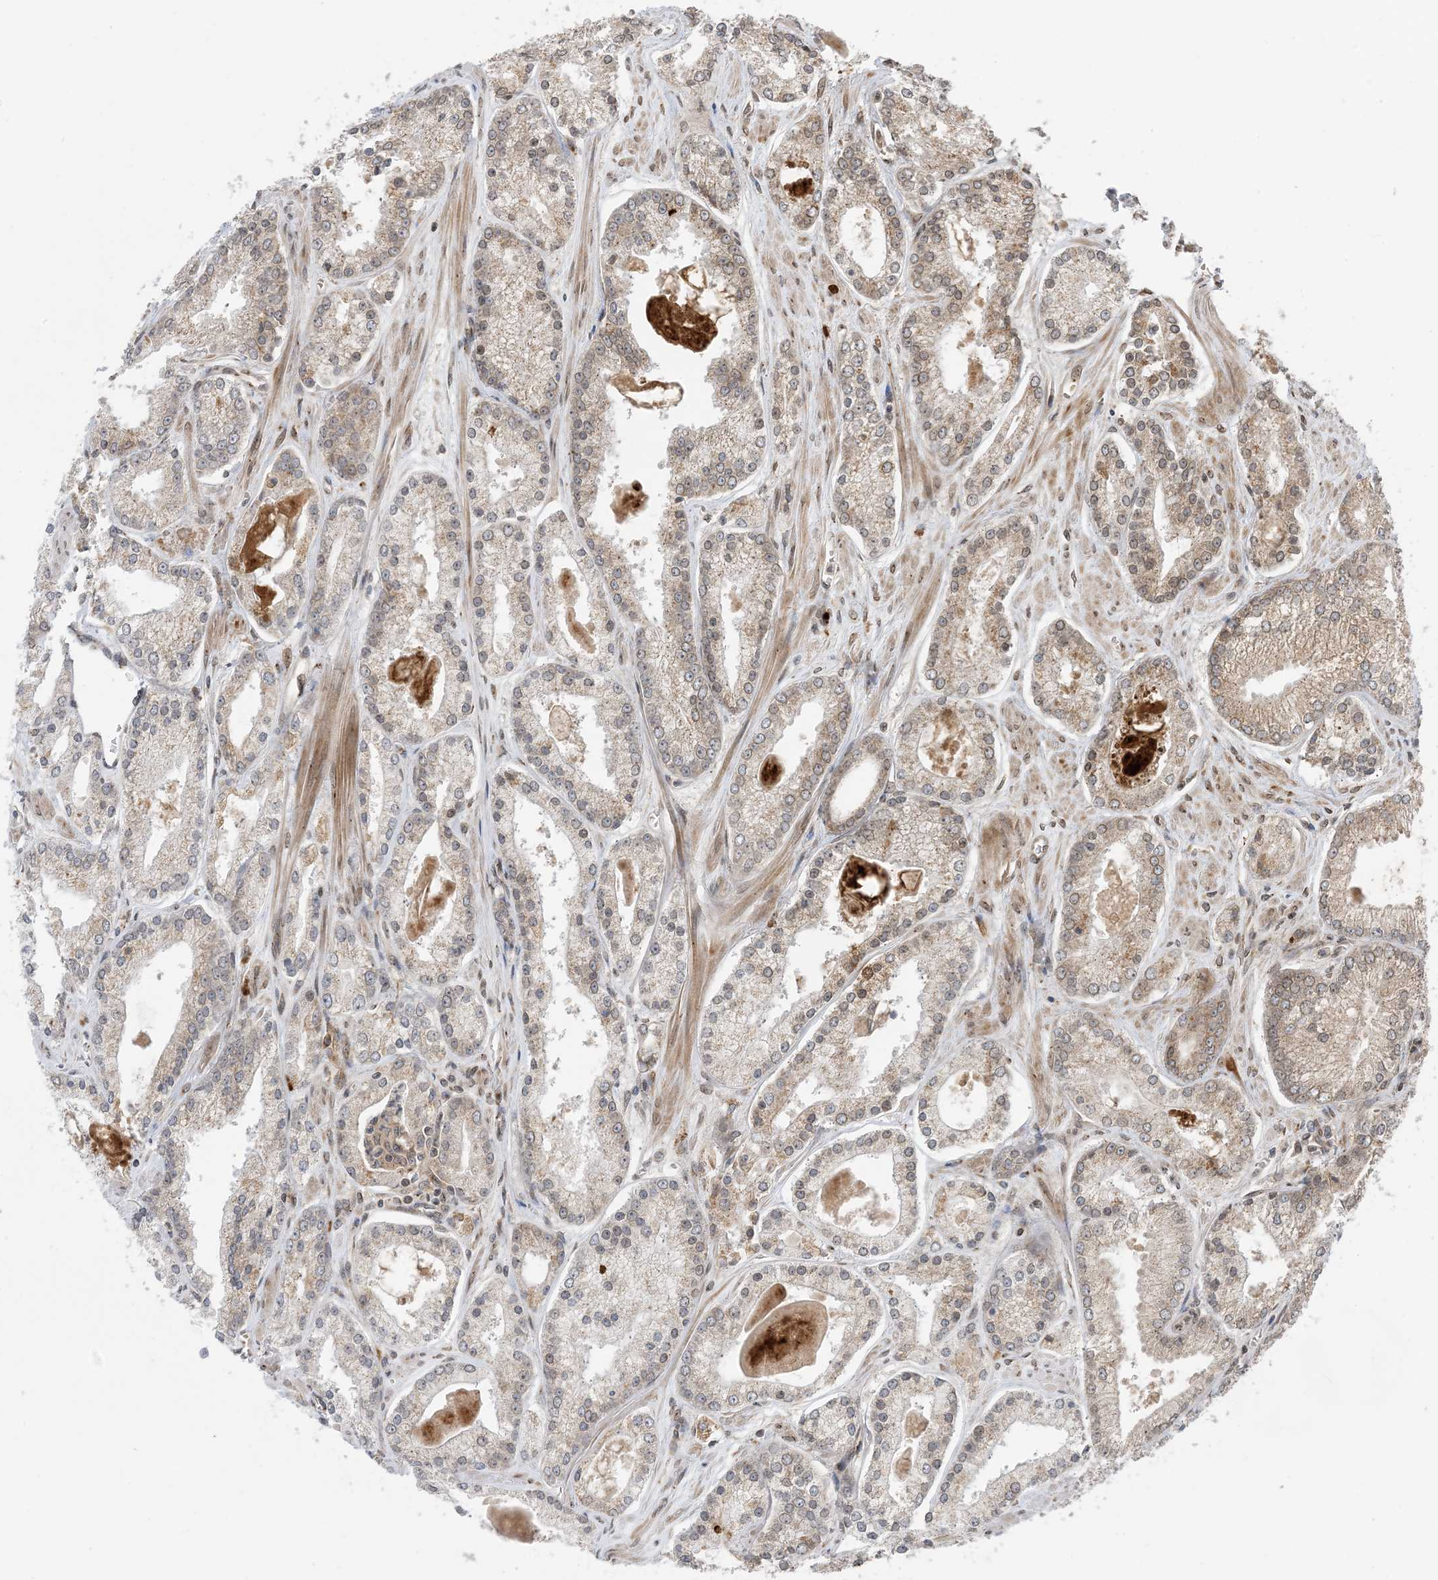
{"staining": {"intensity": "weak", "quantity": "25%-75%", "location": "cytoplasmic/membranous"}, "tissue": "prostate cancer", "cell_type": "Tumor cells", "image_type": "cancer", "snomed": [{"axis": "morphology", "description": "Adenocarcinoma, Low grade"}, {"axis": "topography", "description": "Prostate"}], "caption": "Weak cytoplasmic/membranous protein expression is present in about 25%-75% of tumor cells in prostate cancer.", "gene": "CASP4", "patient": {"sex": "male", "age": 54}}